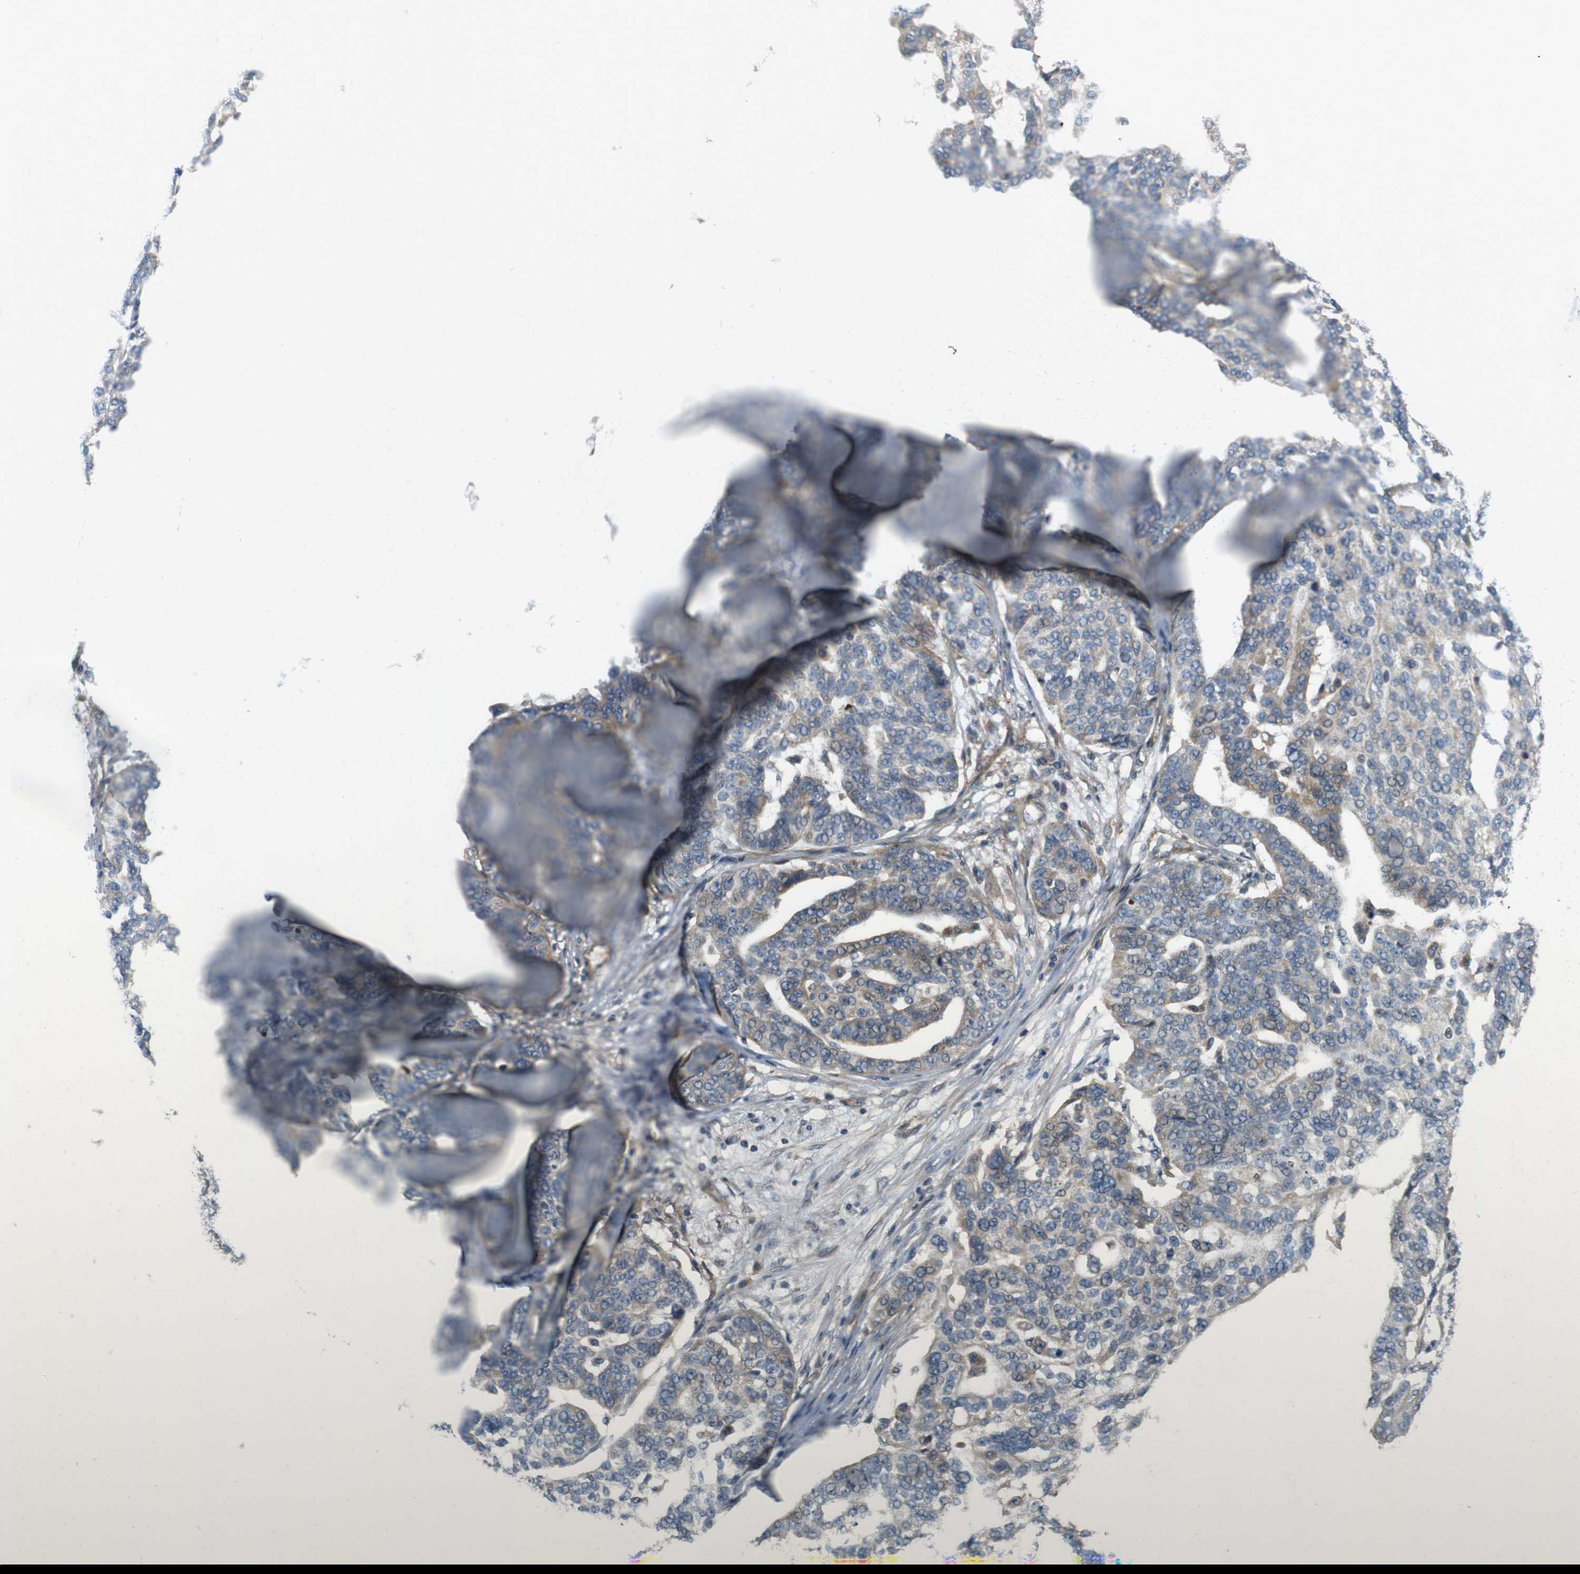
{"staining": {"intensity": "weak", "quantity": ">75%", "location": "cytoplasmic/membranous"}, "tissue": "ovarian cancer", "cell_type": "Tumor cells", "image_type": "cancer", "snomed": [{"axis": "morphology", "description": "Cystadenocarcinoma, serous, NOS"}, {"axis": "topography", "description": "Ovary"}], "caption": "Immunohistochemistry (IHC) micrograph of ovarian cancer stained for a protein (brown), which shows low levels of weak cytoplasmic/membranous staining in approximately >75% of tumor cells.", "gene": "TSC1", "patient": {"sex": "female", "age": 59}}